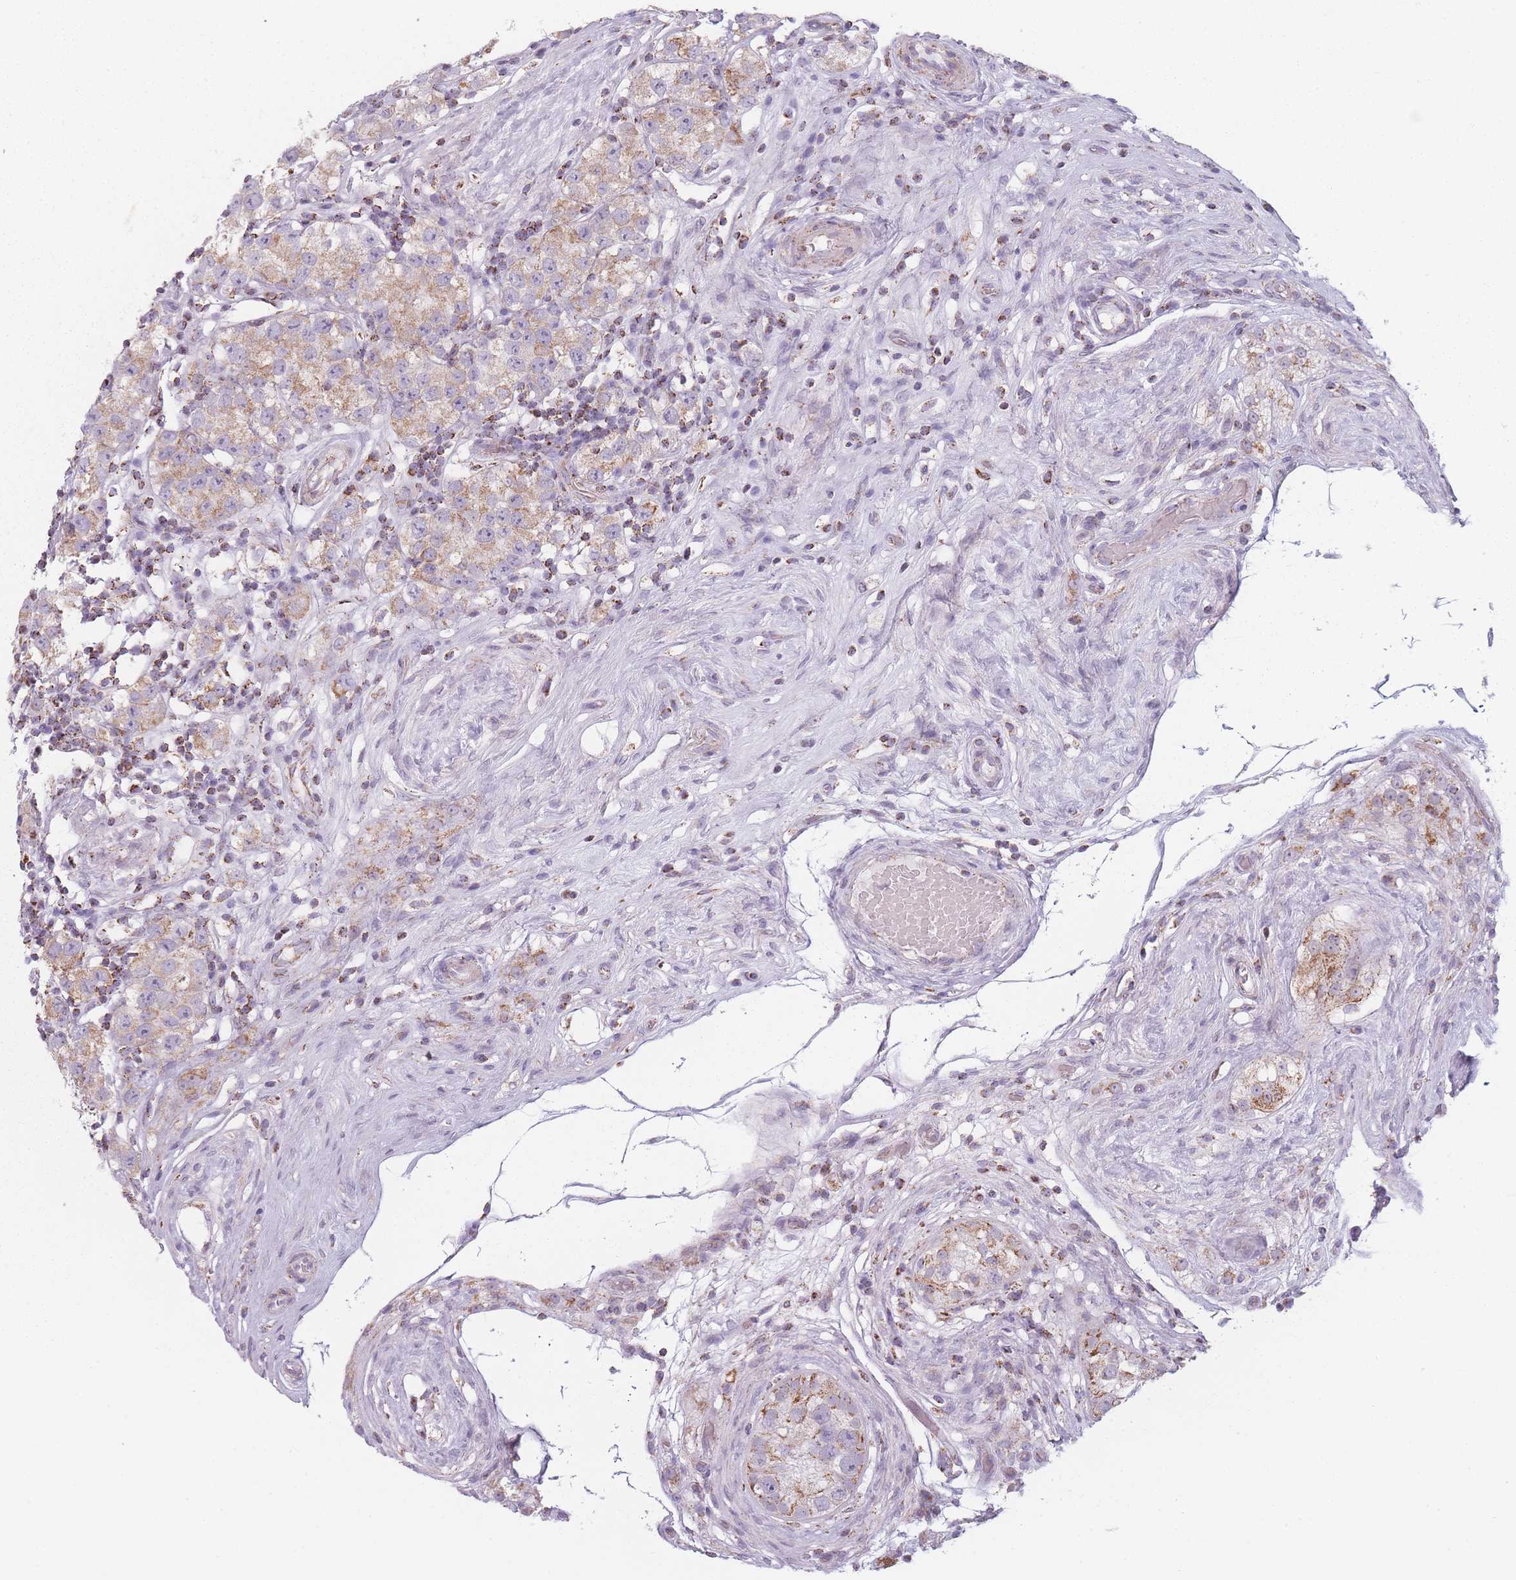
{"staining": {"intensity": "weak", "quantity": ">75%", "location": "cytoplasmic/membranous"}, "tissue": "testis cancer", "cell_type": "Tumor cells", "image_type": "cancer", "snomed": [{"axis": "morphology", "description": "Seminoma, NOS"}, {"axis": "topography", "description": "Testis"}], "caption": "This image shows IHC staining of human testis cancer, with low weak cytoplasmic/membranous expression in about >75% of tumor cells.", "gene": "DCHS1", "patient": {"sex": "male", "age": 34}}